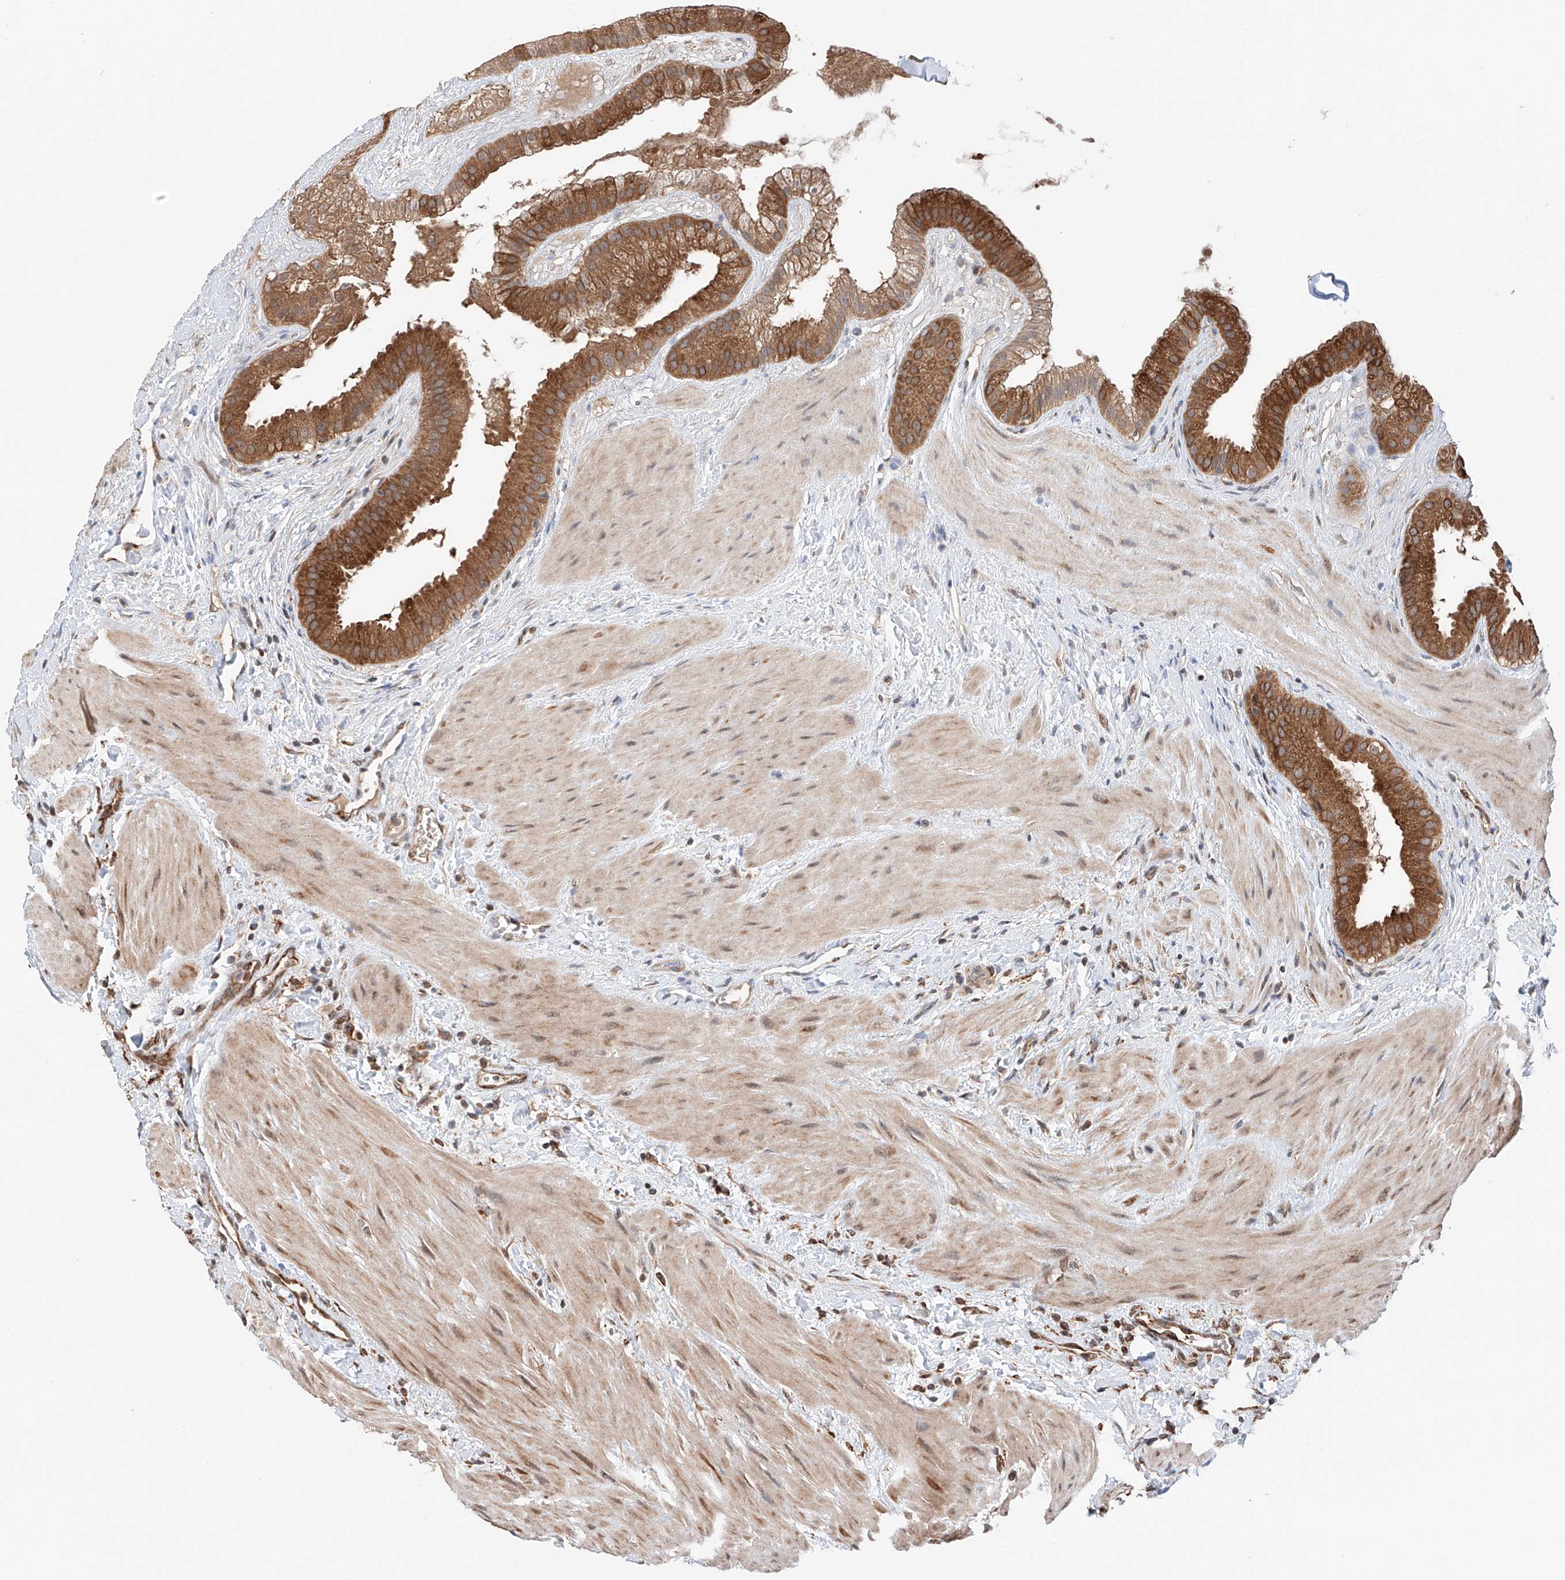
{"staining": {"intensity": "strong", "quantity": ">75%", "location": "cytoplasmic/membranous"}, "tissue": "gallbladder", "cell_type": "Glandular cells", "image_type": "normal", "snomed": [{"axis": "morphology", "description": "Normal tissue, NOS"}, {"axis": "topography", "description": "Gallbladder"}], "caption": "Benign gallbladder shows strong cytoplasmic/membranous expression in about >75% of glandular cells, visualized by immunohistochemistry.", "gene": "DNAH8", "patient": {"sex": "male", "age": 55}}